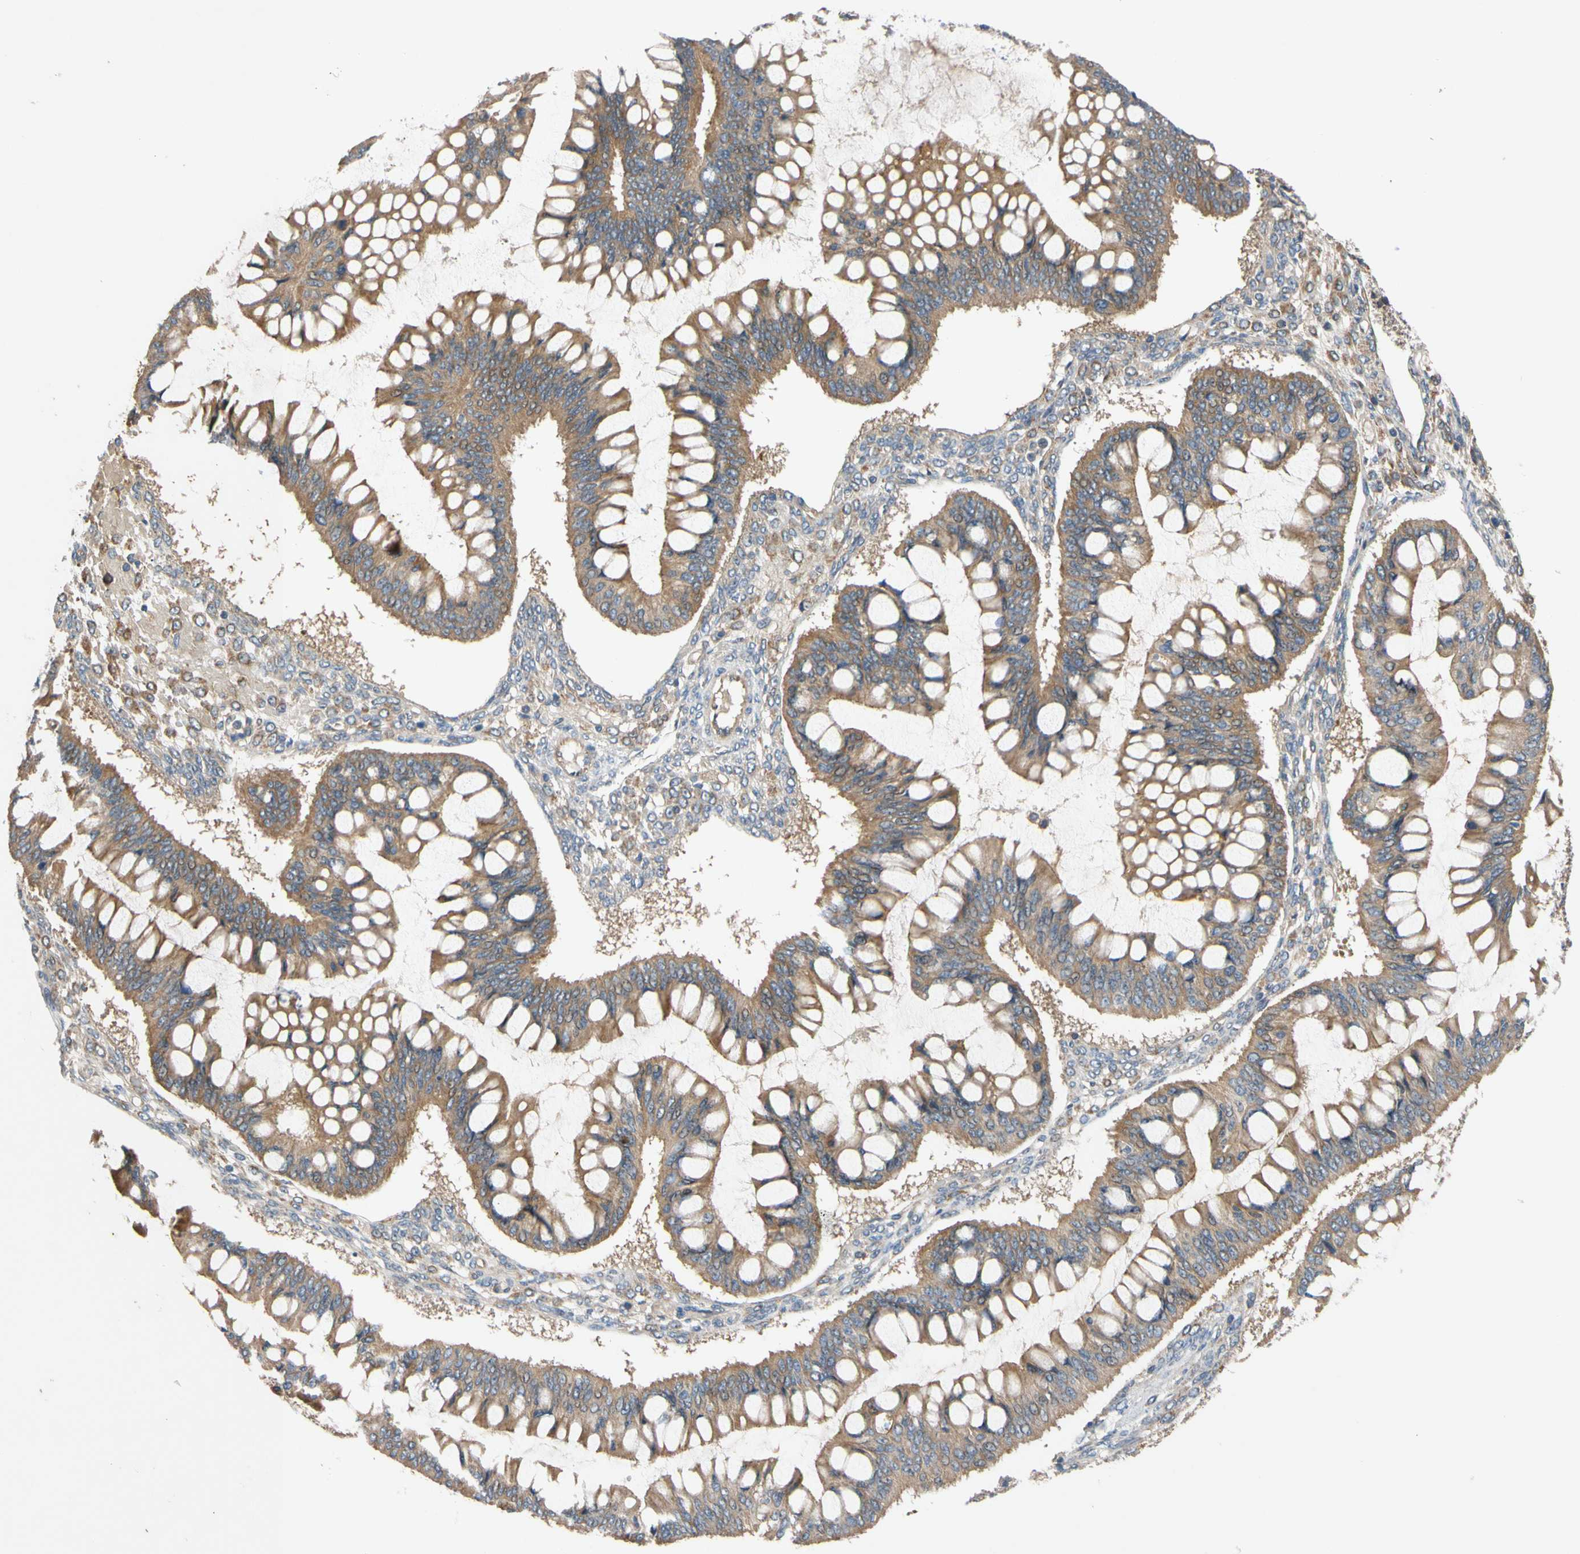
{"staining": {"intensity": "moderate", "quantity": ">75%", "location": "cytoplasmic/membranous"}, "tissue": "ovarian cancer", "cell_type": "Tumor cells", "image_type": "cancer", "snomed": [{"axis": "morphology", "description": "Cystadenocarcinoma, mucinous, NOS"}, {"axis": "topography", "description": "Ovary"}], "caption": "Protein staining of ovarian cancer tissue reveals moderate cytoplasmic/membranous expression in about >75% of tumor cells.", "gene": "MBTPS2", "patient": {"sex": "female", "age": 73}}